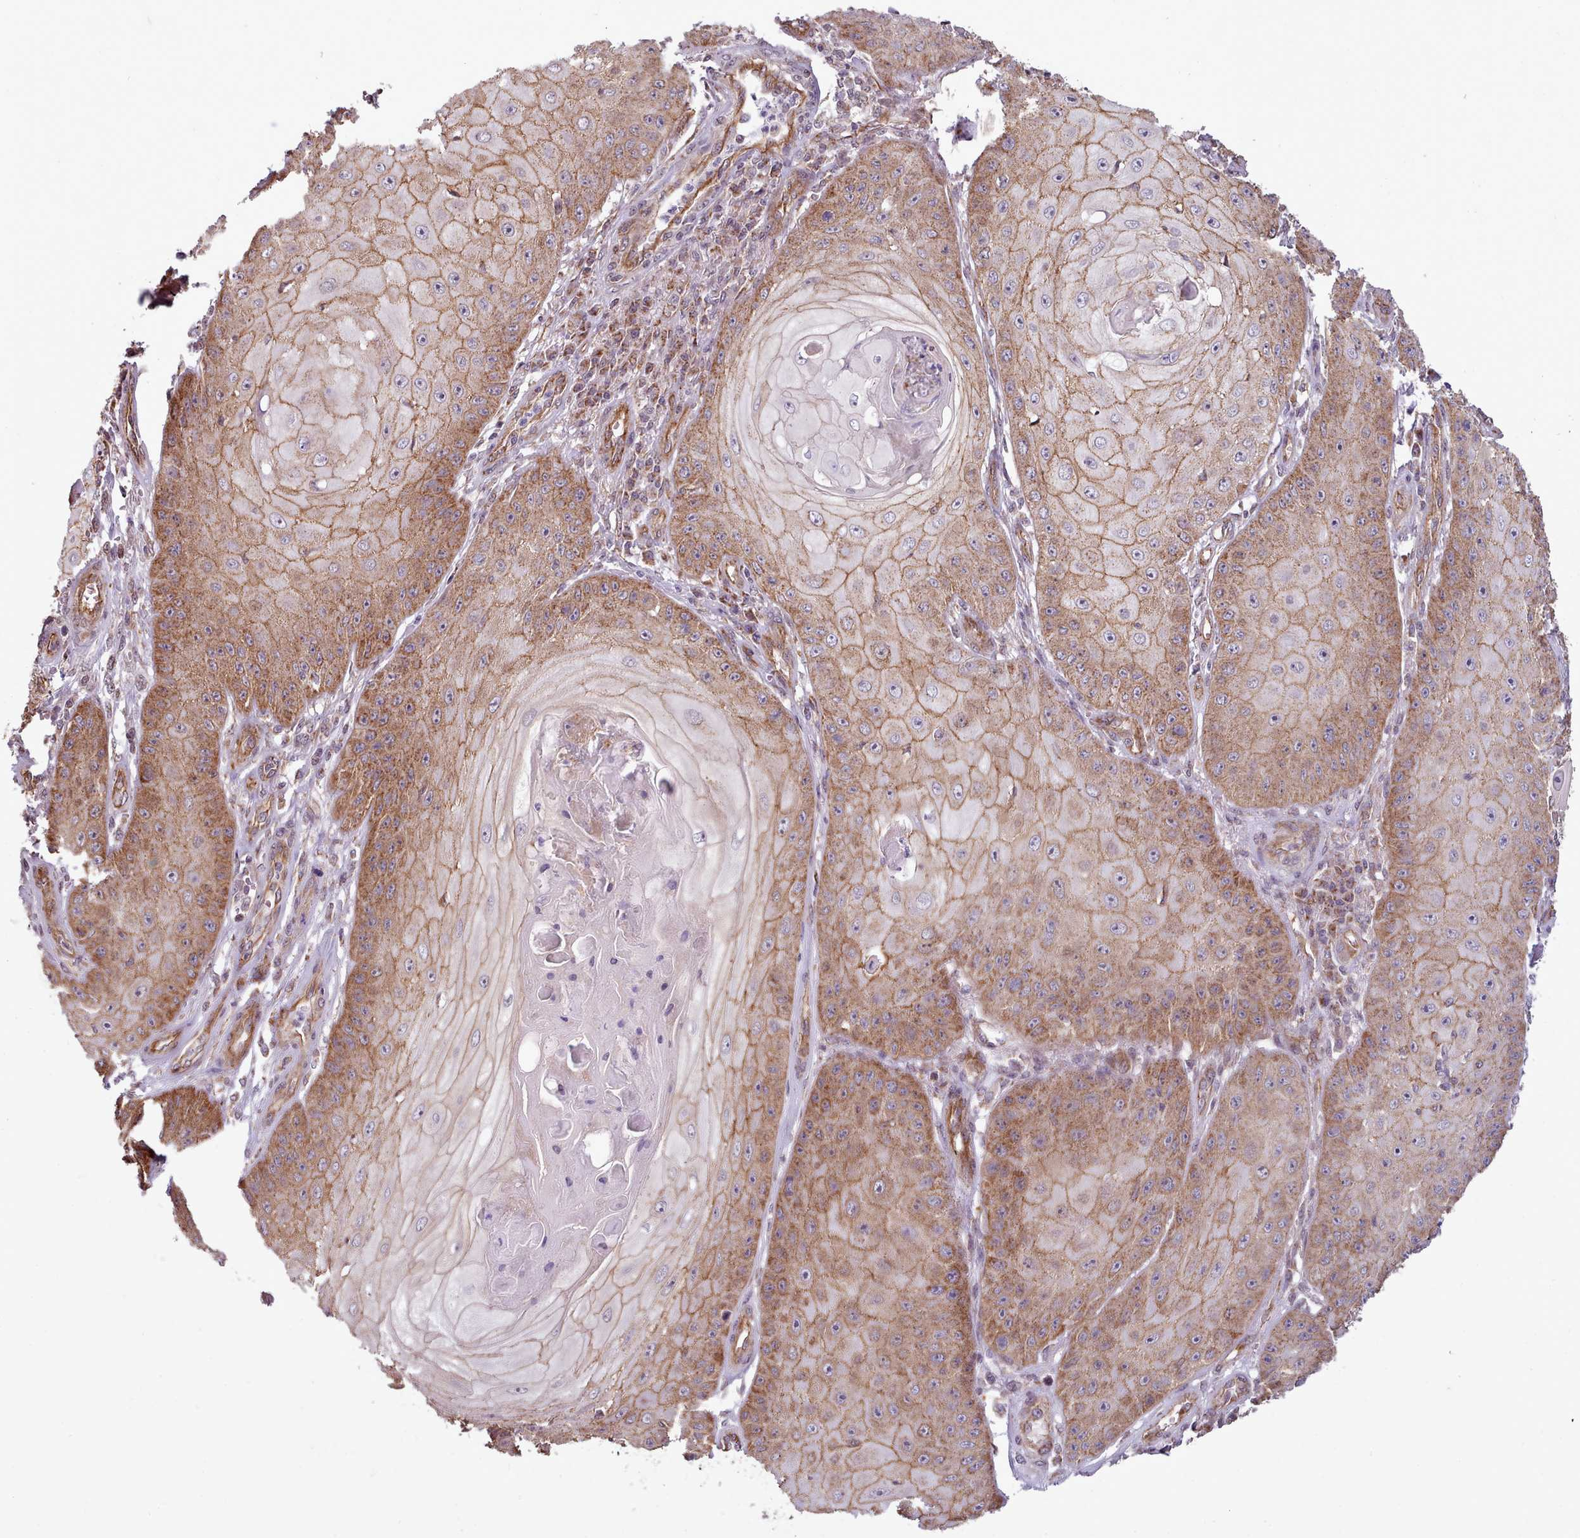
{"staining": {"intensity": "moderate", "quantity": ">75%", "location": "cytoplasmic/membranous"}, "tissue": "skin cancer", "cell_type": "Tumor cells", "image_type": "cancer", "snomed": [{"axis": "morphology", "description": "Squamous cell carcinoma, NOS"}, {"axis": "topography", "description": "Skin"}], "caption": "Skin cancer (squamous cell carcinoma) was stained to show a protein in brown. There is medium levels of moderate cytoplasmic/membranous positivity in about >75% of tumor cells.", "gene": "MRPL46", "patient": {"sex": "male", "age": 70}}